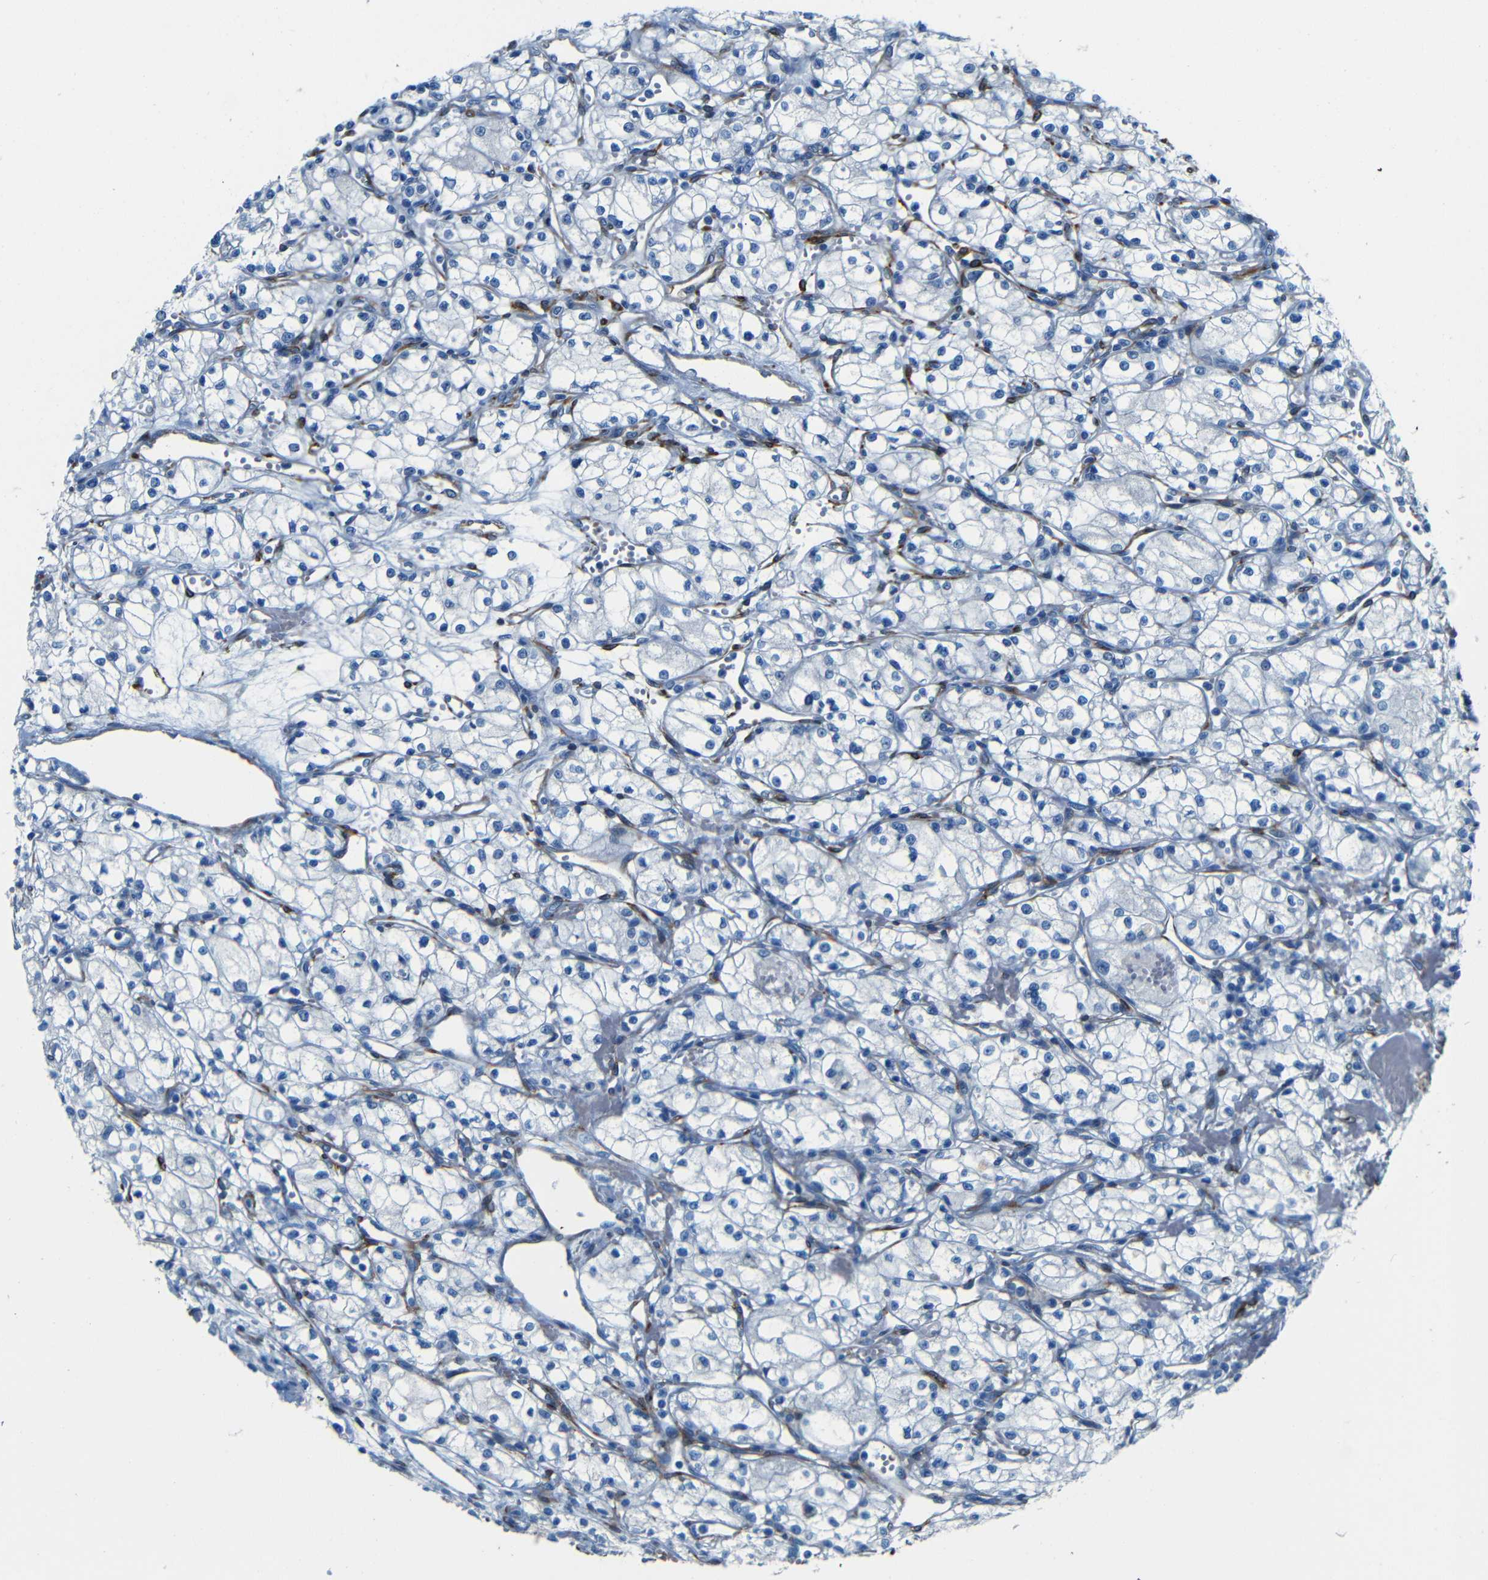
{"staining": {"intensity": "negative", "quantity": "none", "location": "none"}, "tissue": "renal cancer", "cell_type": "Tumor cells", "image_type": "cancer", "snomed": [{"axis": "morphology", "description": "Normal tissue, NOS"}, {"axis": "morphology", "description": "Adenocarcinoma, NOS"}, {"axis": "topography", "description": "Kidney"}], "caption": "Renal adenocarcinoma stained for a protein using immunohistochemistry displays no positivity tumor cells.", "gene": "MAP2", "patient": {"sex": "male", "age": 59}}